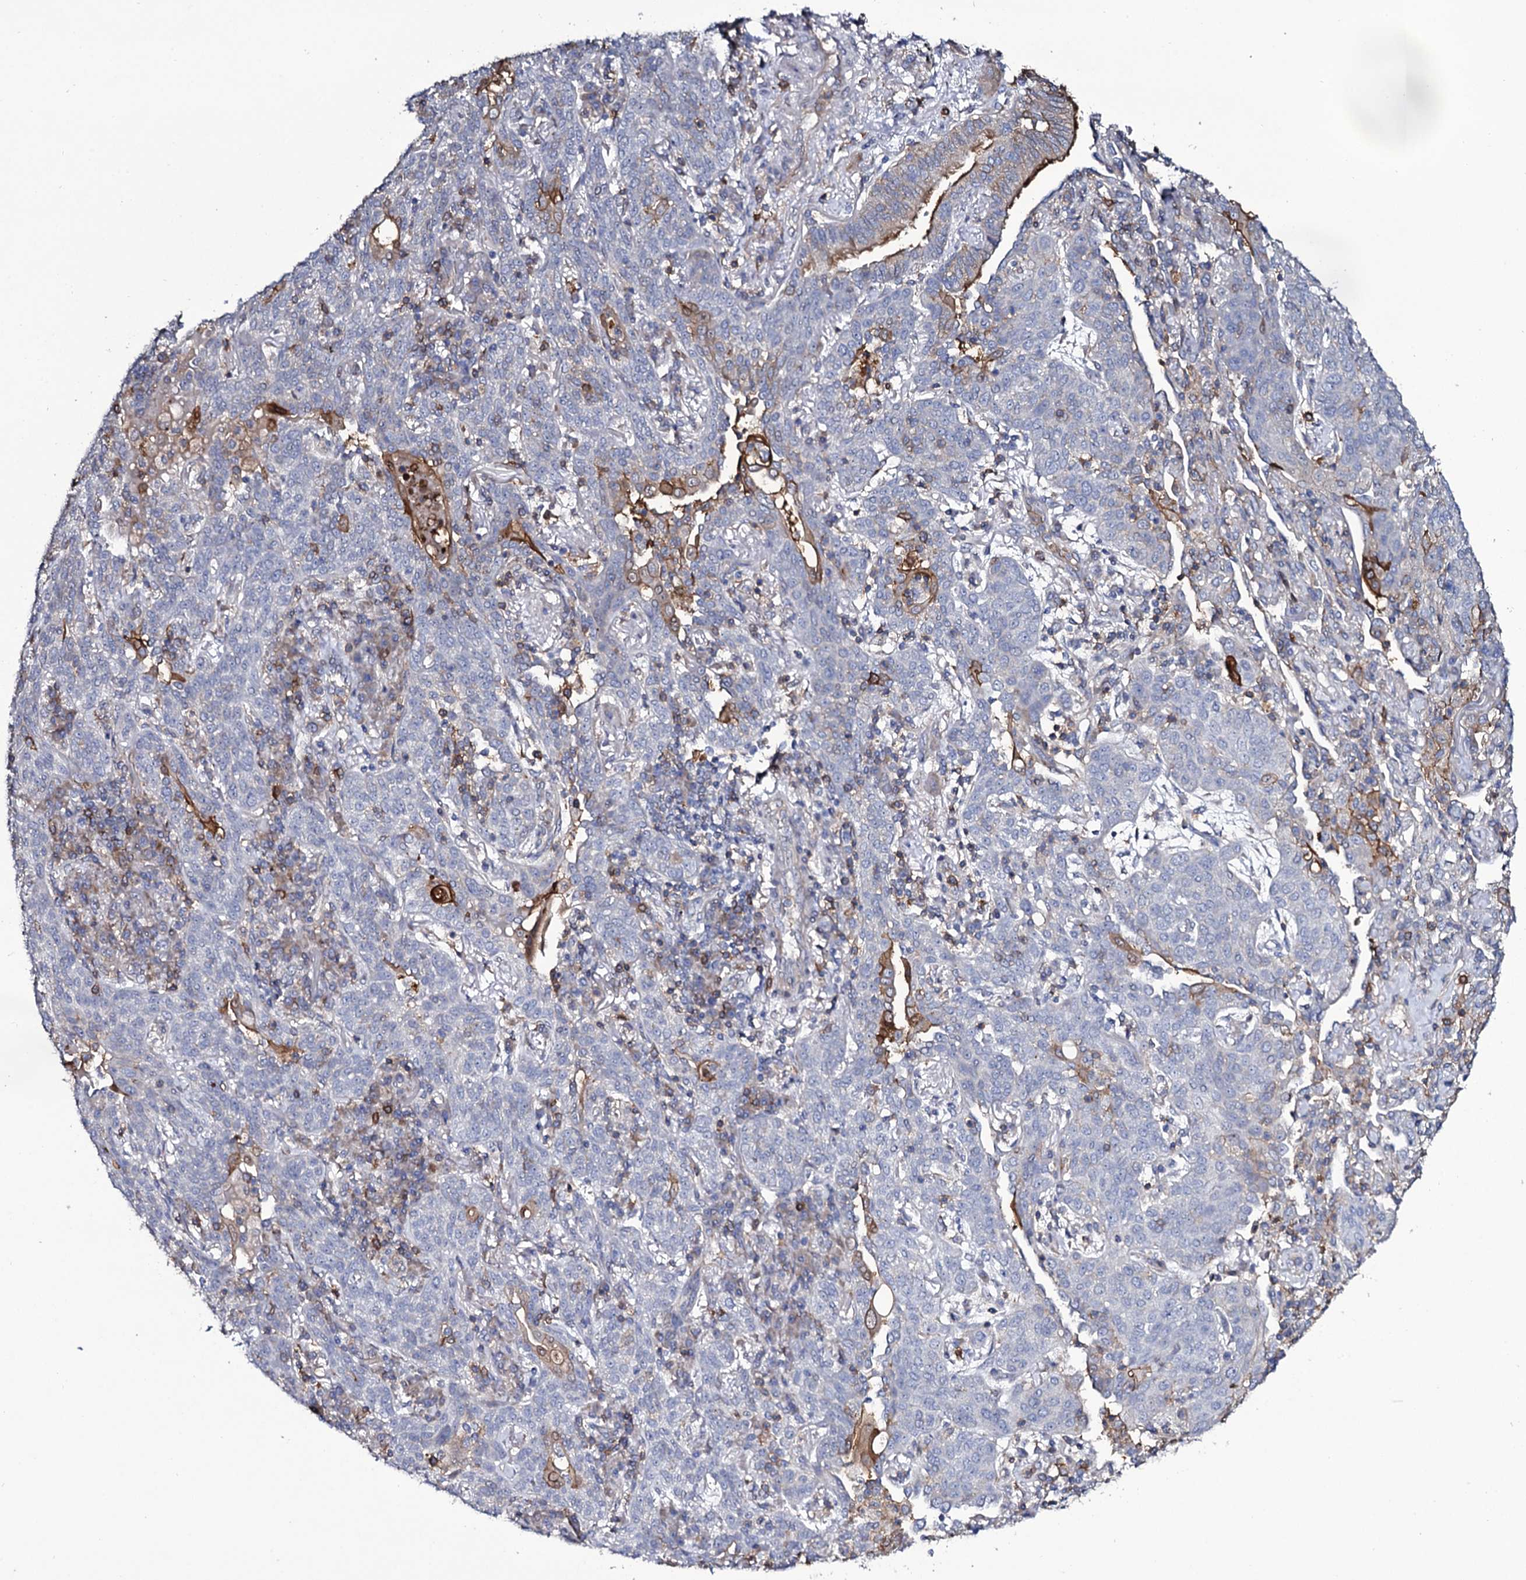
{"staining": {"intensity": "negative", "quantity": "none", "location": "none"}, "tissue": "lung cancer", "cell_type": "Tumor cells", "image_type": "cancer", "snomed": [{"axis": "morphology", "description": "Squamous cell carcinoma, NOS"}, {"axis": "topography", "description": "Lung"}], "caption": "This is an immunohistochemistry (IHC) photomicrograph of lung cancer. There is no expression in tumor cells.", "gene": "TTC23", "patient": {"sex": "female", "age": 70}}